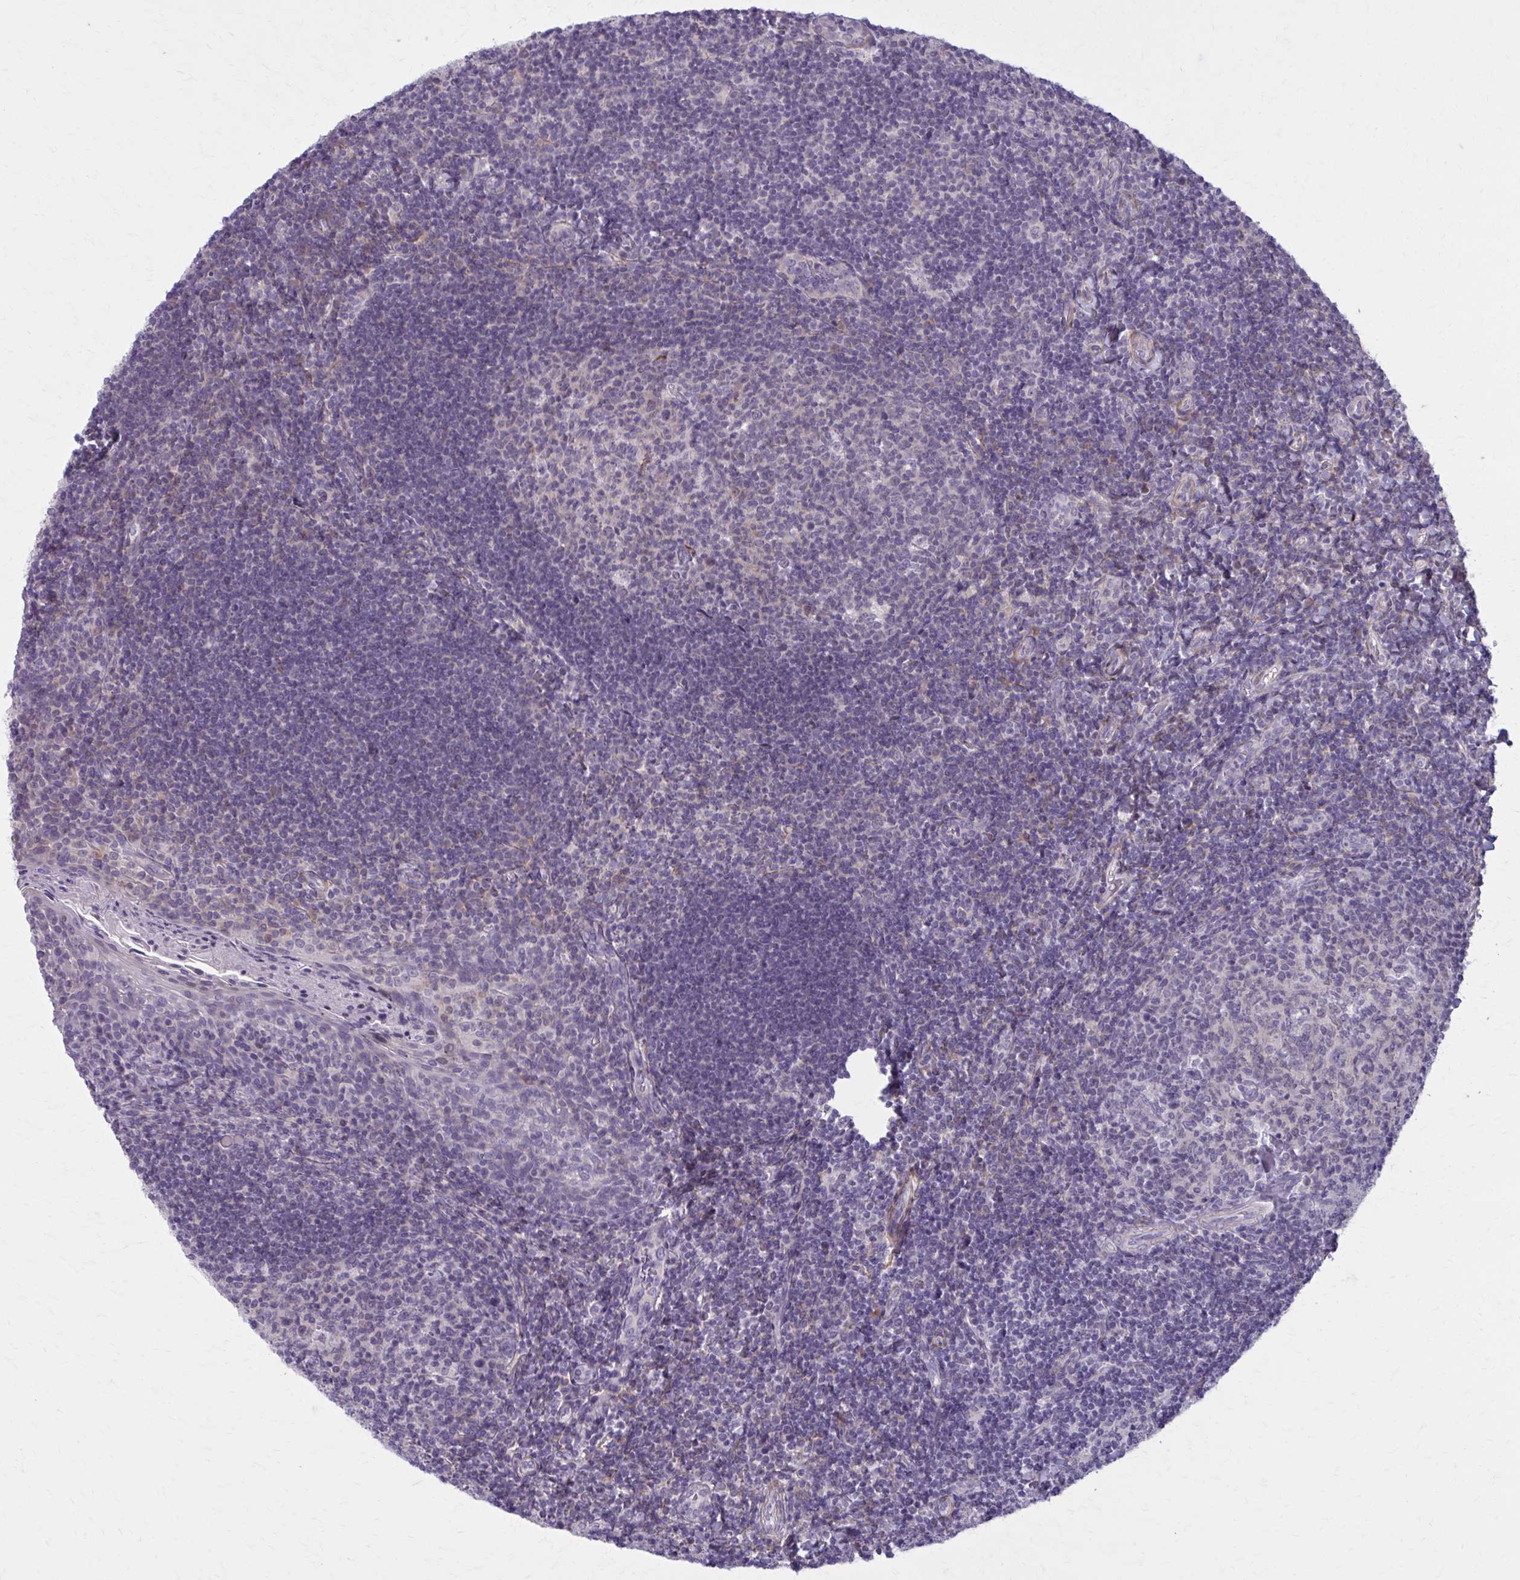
{"staining": {"intensity": "negative", "quantity": "none", "location": "none"}, "tissue": "tonsil", "cell_type": "Germinal center cells", "image_type": "normal", "snomed": [{"axis": "morphology", "description": "Normal tissue, NOS"}, {"axis": "topography", "description": "Tonsil"}], "caption": "This is an IHC micrograph of unremarkable human tonsil. There is no positivity in germinal center cells.", "gene": "NUMBL", "patient": {"sex": "female", "age": 10}}